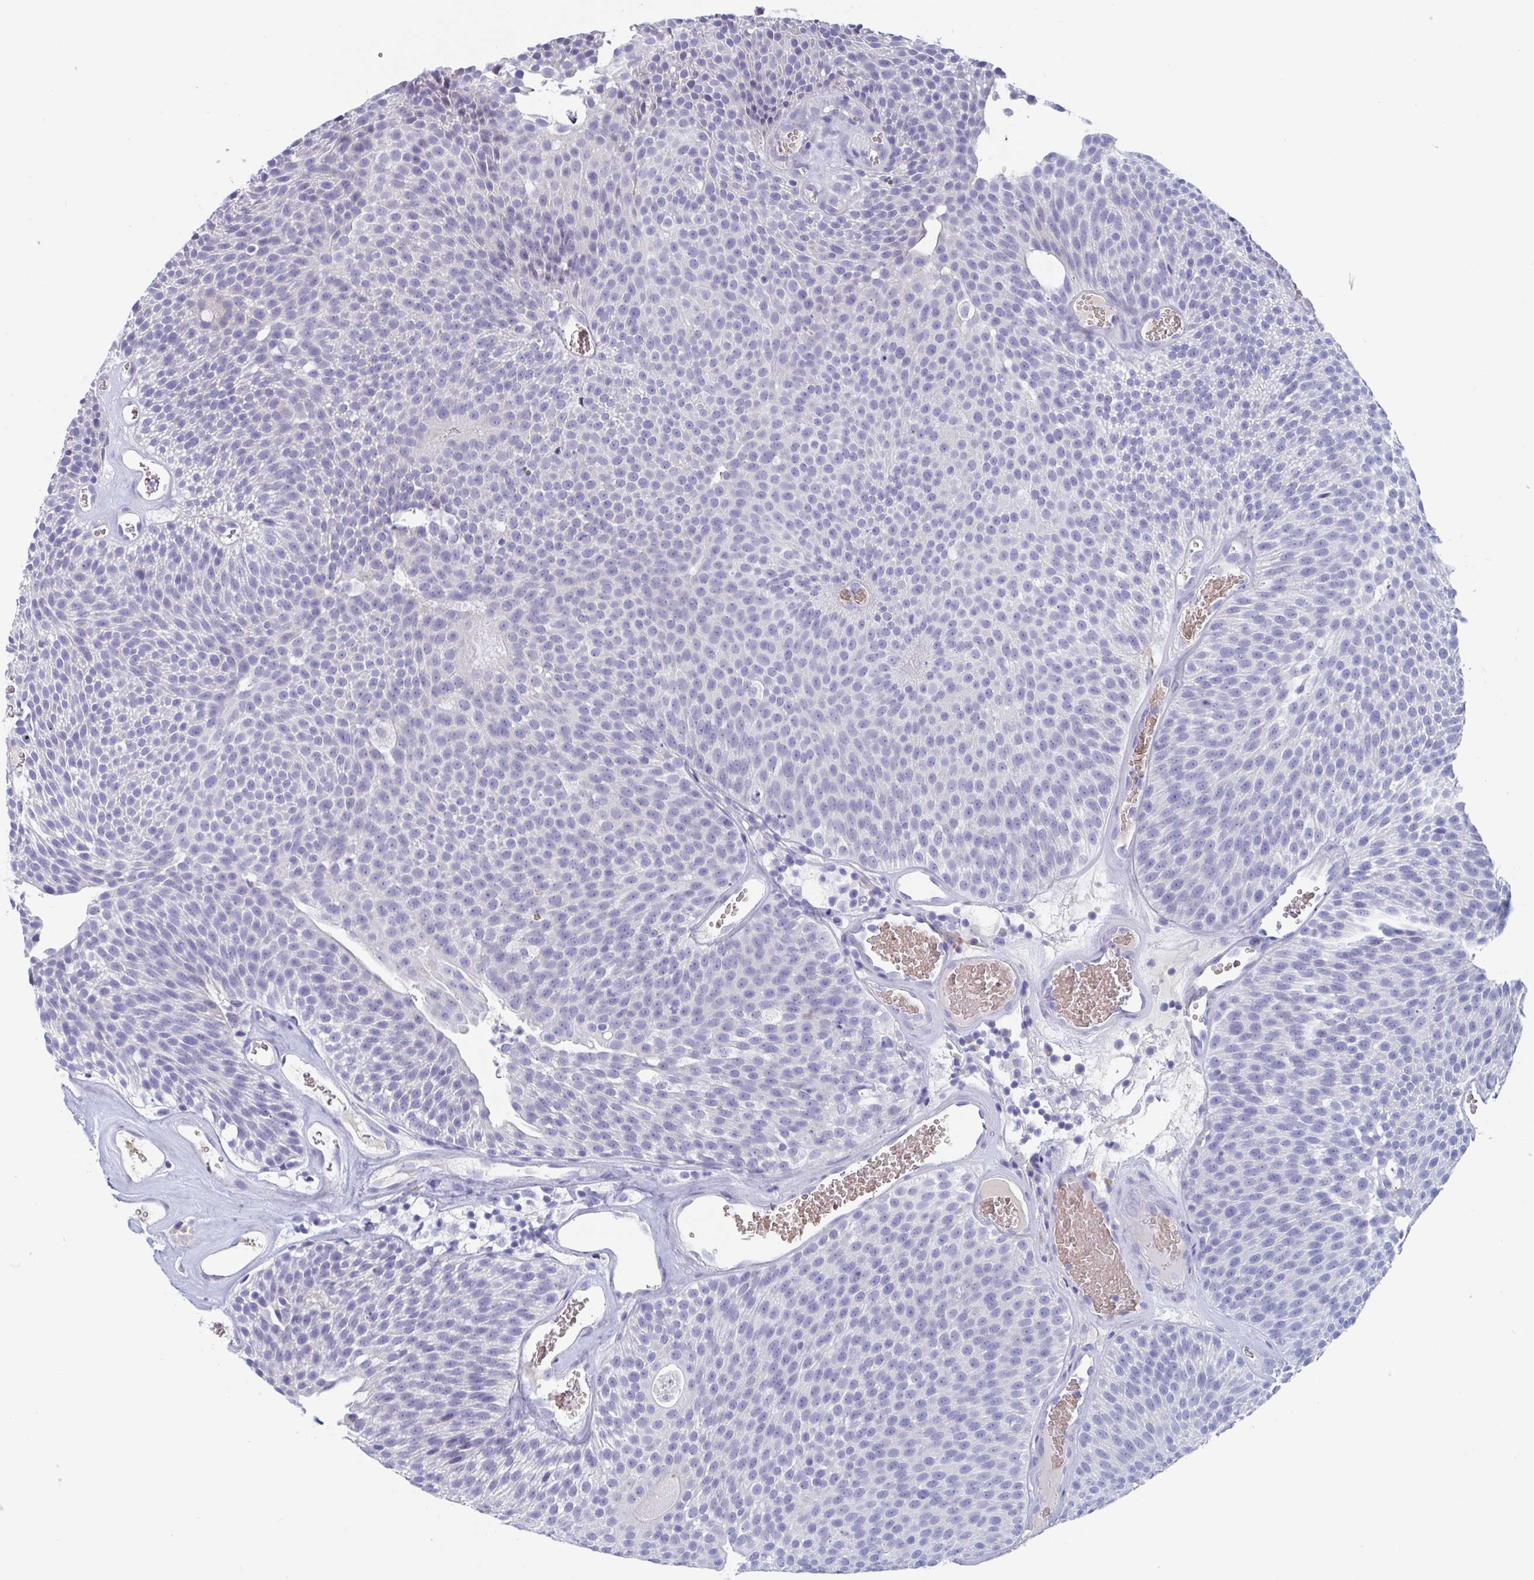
{"staining": {"intensity": "negative", "quantity": "none", "location": "none"}, "tissue": "urothelial cancer", "cell_type": "Tumor cells", "image_type": "cancer", "snomed": [{"axis": "morphology", "description": "Urothelial carcinoma, Low grade"}, {"axis": "topography", "description": "Urinary bladder"}], "caption": "IHC of urothelial carcinoma (low-grade) shows no staining in tumor cells. Nuclei are stained in blue.", "gene": "DPEP3", "patient": {"sex": "female", "age": 79}}